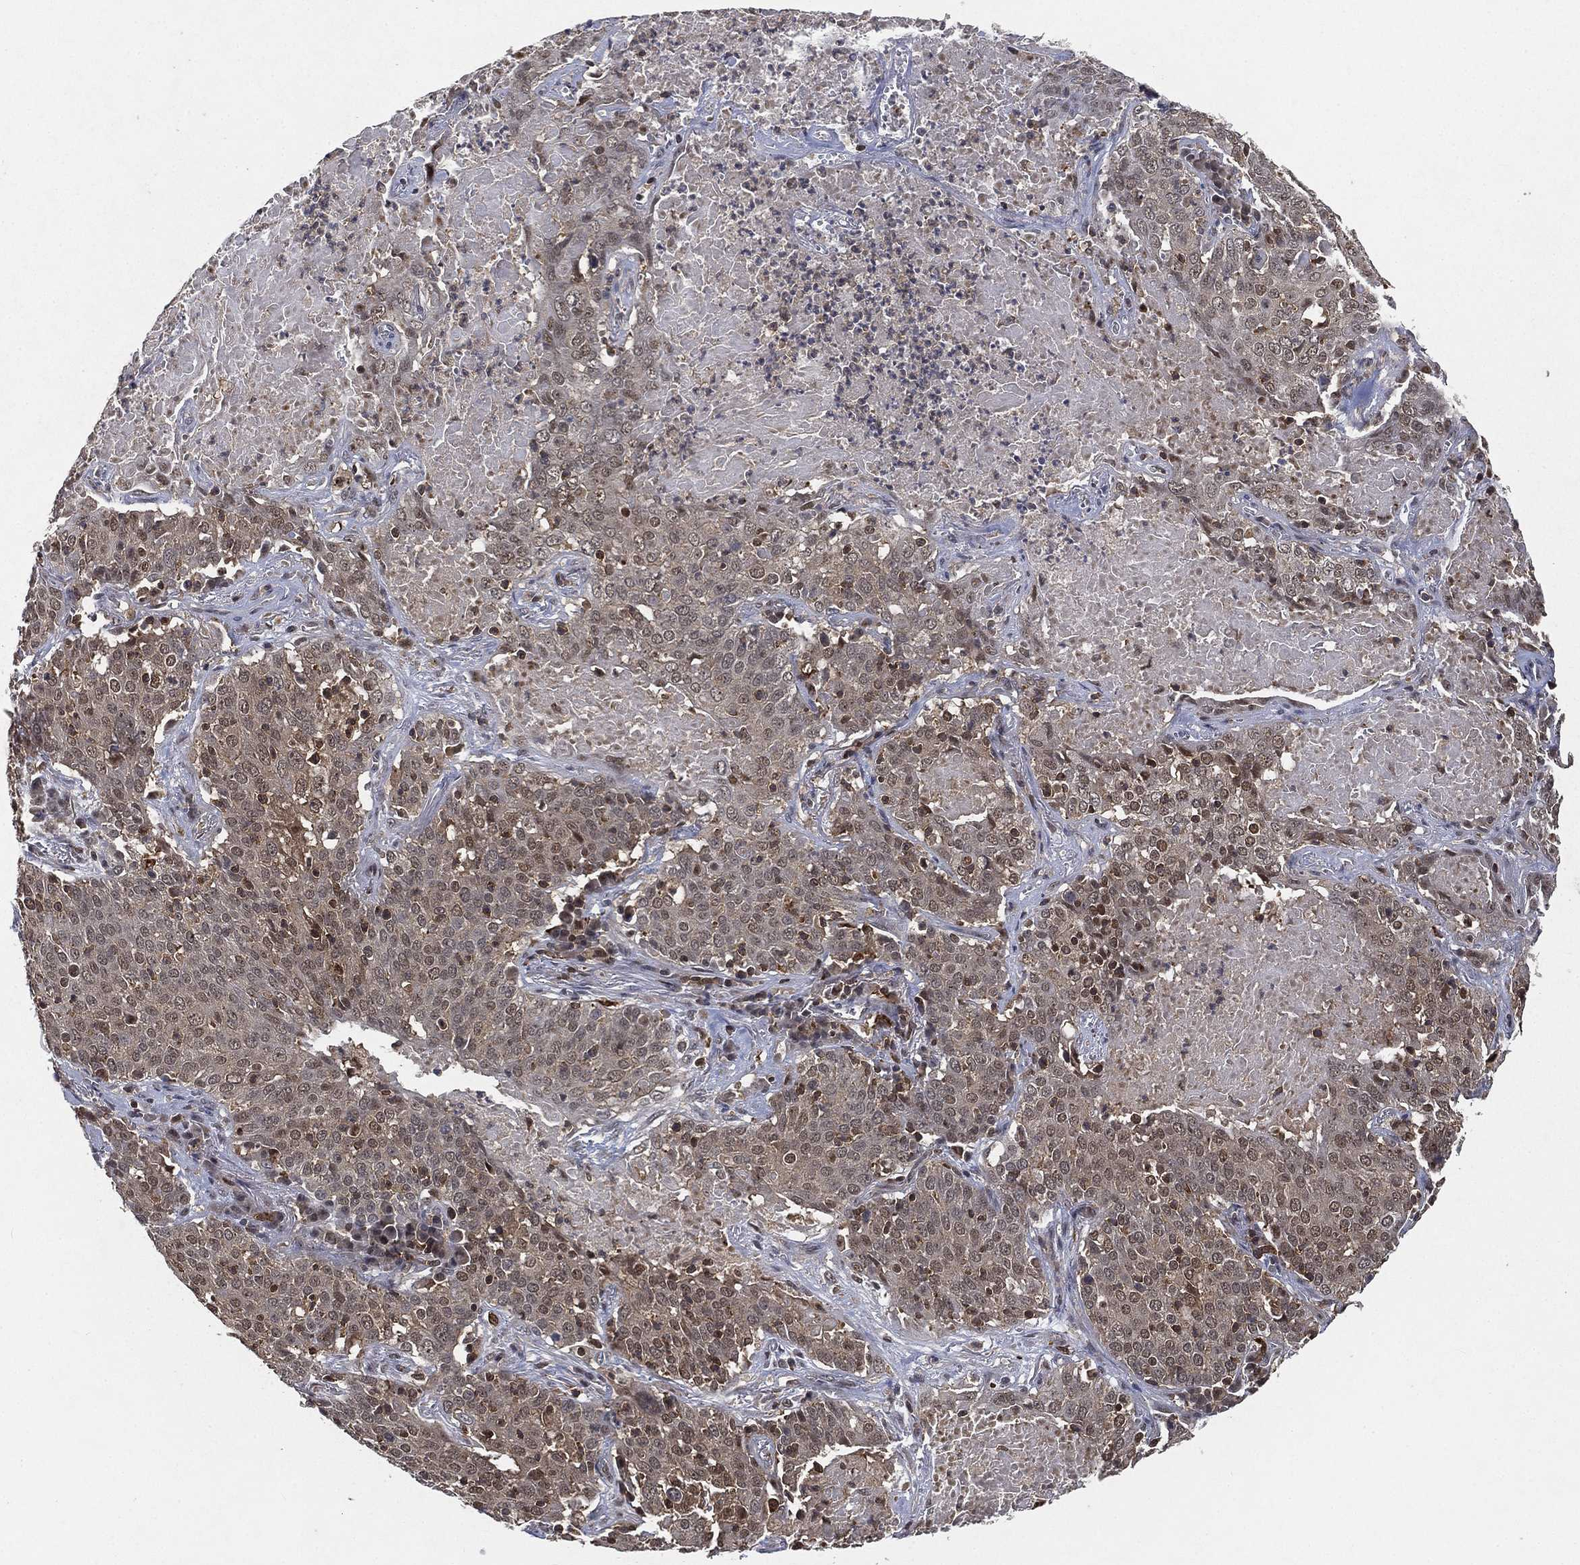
{"staining": {"intensity": "negative", "quantity": "none", "location": "none"}, "tissue": "lung cancer", "cell_type": "Tumor cells", "image_type": "cancer", "snomed": [{"axis": "morphology", "description": "Squamous cell carcinoma, NOS"}, {"axis": "topography", "description": "Lung"}], "caption": "Human lung cancer stained for a protein using IHC displays no positivity in tumor cells.", "gene": "WDR26", "patient": {"sex": "male", "age": 82}}